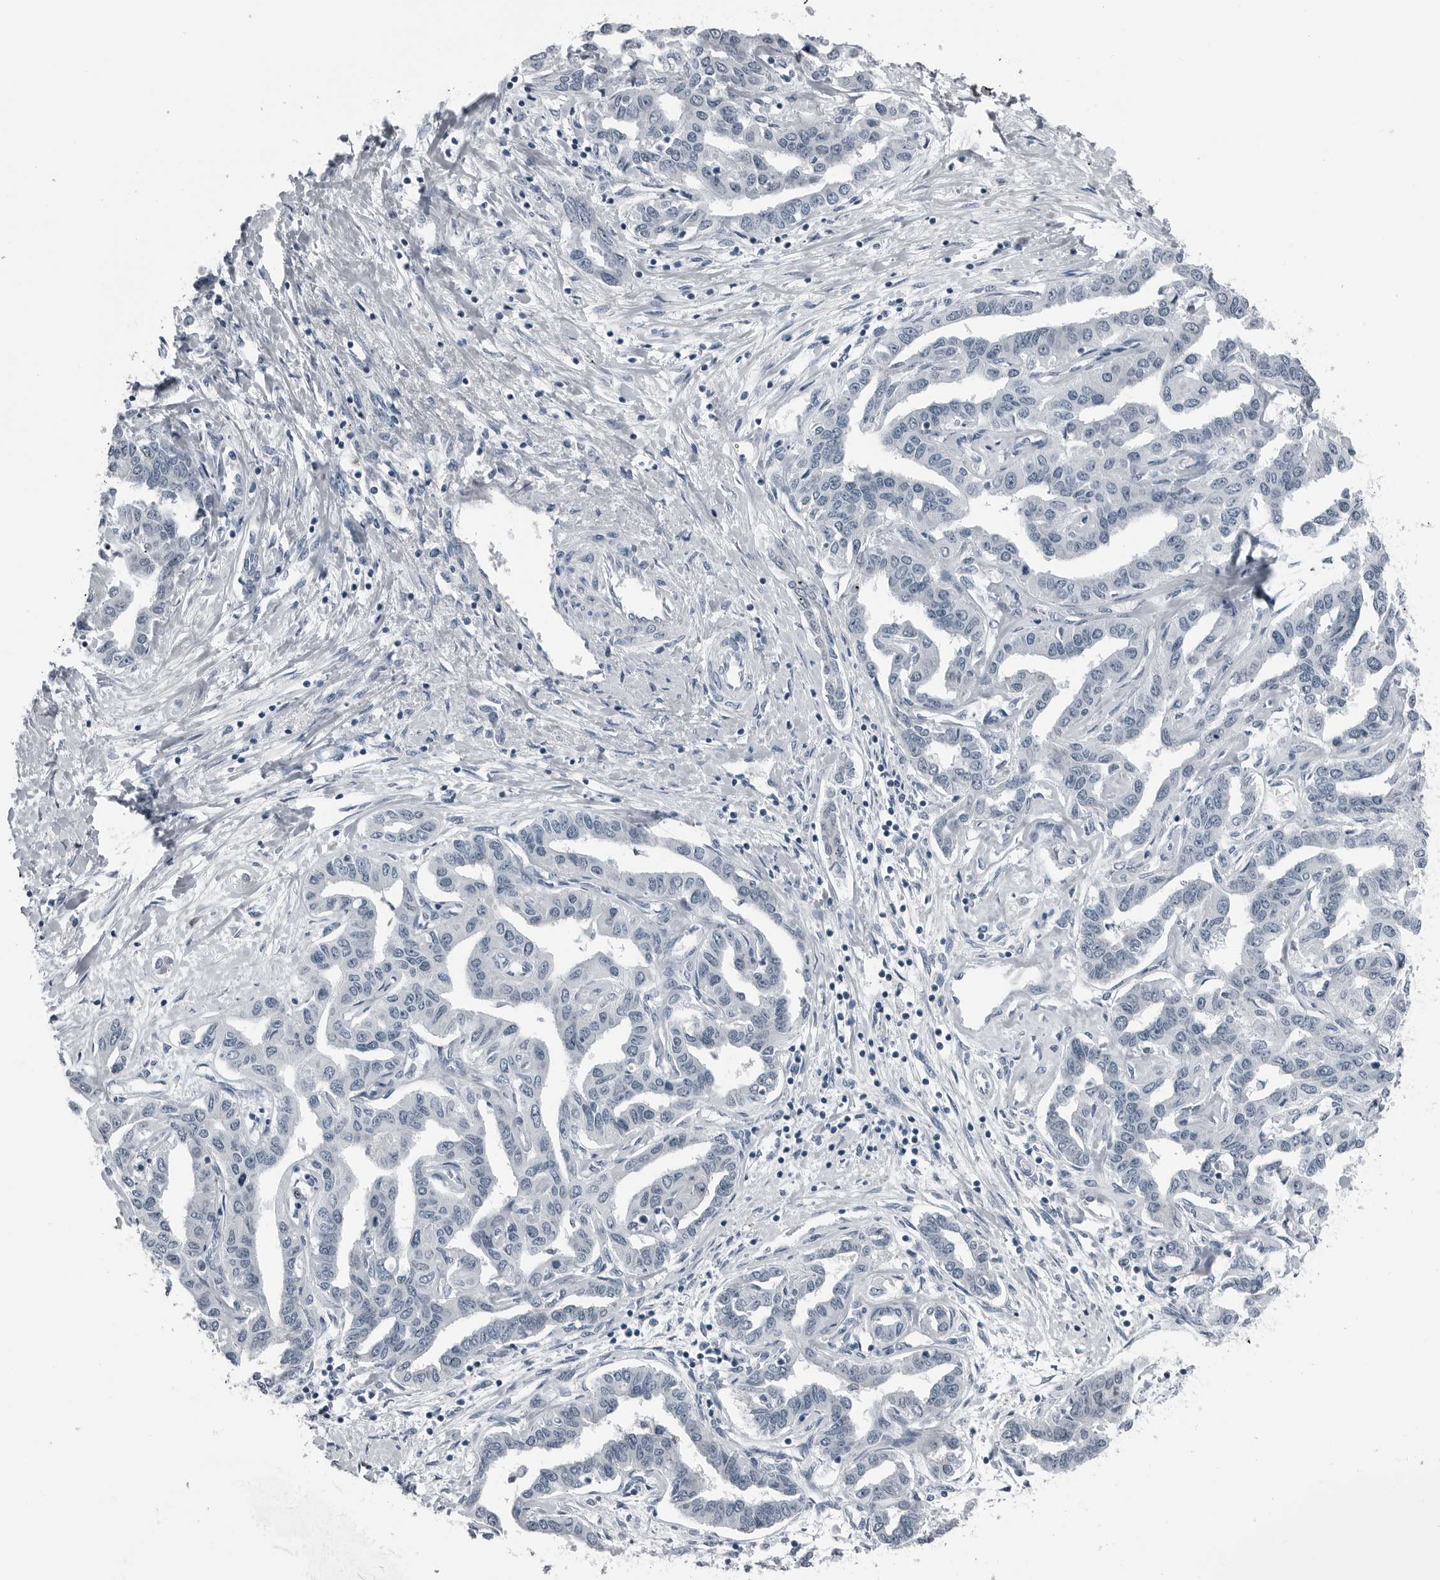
{"staining": {"intensity": "negative", "quantity": "none", "location": "none"}, "tissue": "liver cancer", "cell_type": "Tumor cells", "image_type": "cancer", "snomed": [{"axis": "morphology", "description": "Cholangiocarcinoma"}, {"axis": "topography", "description": "Liver"}], "caption": "Human cholangiocarcinoma (liver) stained for a protein using immunohistochemistry demonstrates no positivity in tumor cells.", "gene": "SPINK1", "patient": {"sex": "male", "age": 59}}